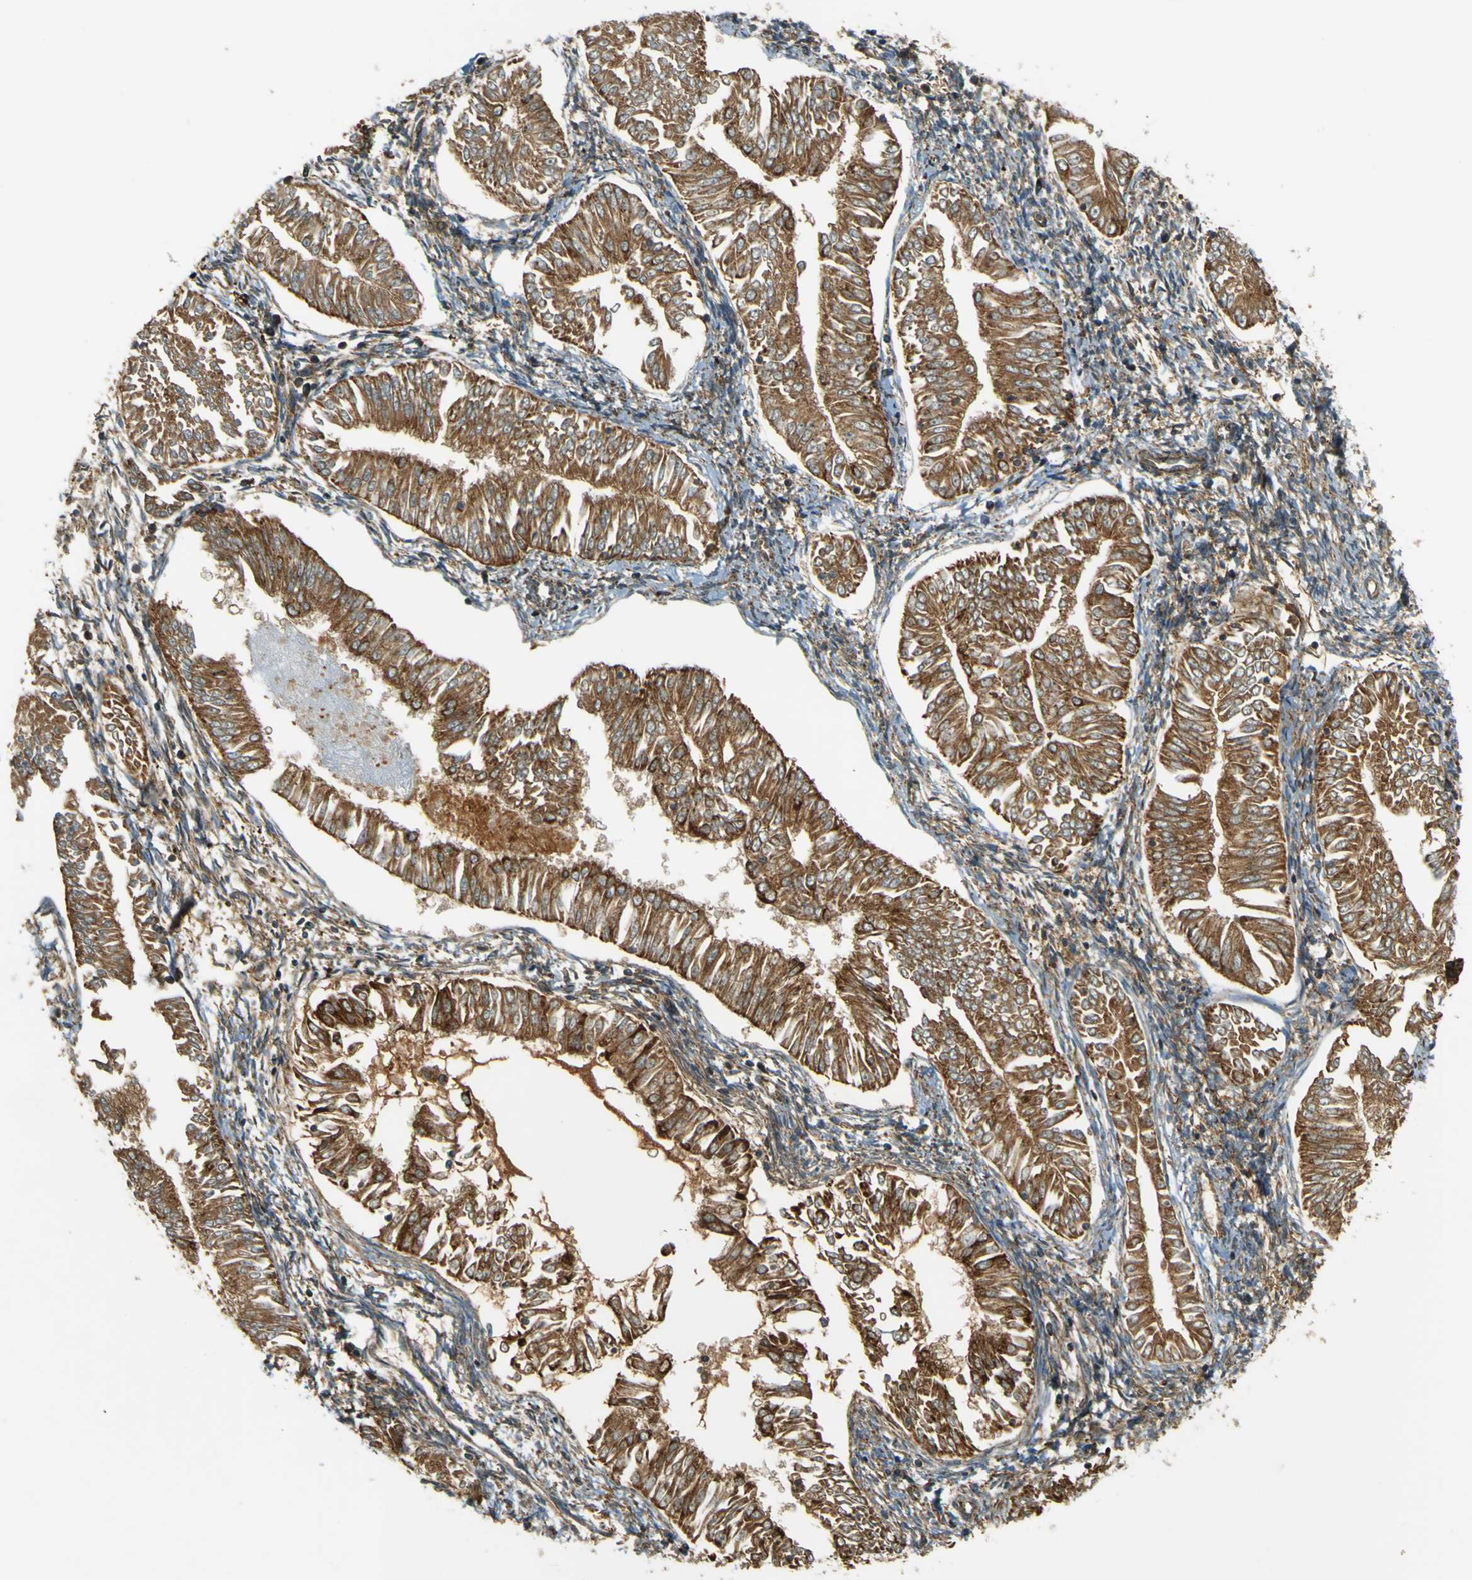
{"staining": {"intensity": "strong", "quantity": ">75%", "location": "cytoplasmic/membranous"}, "tissue": "endometrial cancer", "cell_type": "Tumor cells", "image_type": "cancer", "snomed": [{"axis": "morphology", "description": "Adenocarcinoma, NOS"}, {"axis": "topography", "description": "Endometrium"}], "caption": "Approximately >75% of tumor cells in endometrial adenocarcinoma show strong cytoplasmic/membranous protein staining as visualized by brown immunohistochemical staining.", "gene": "DNAJC5", "patient": {"sex": "female", "age": 53}}